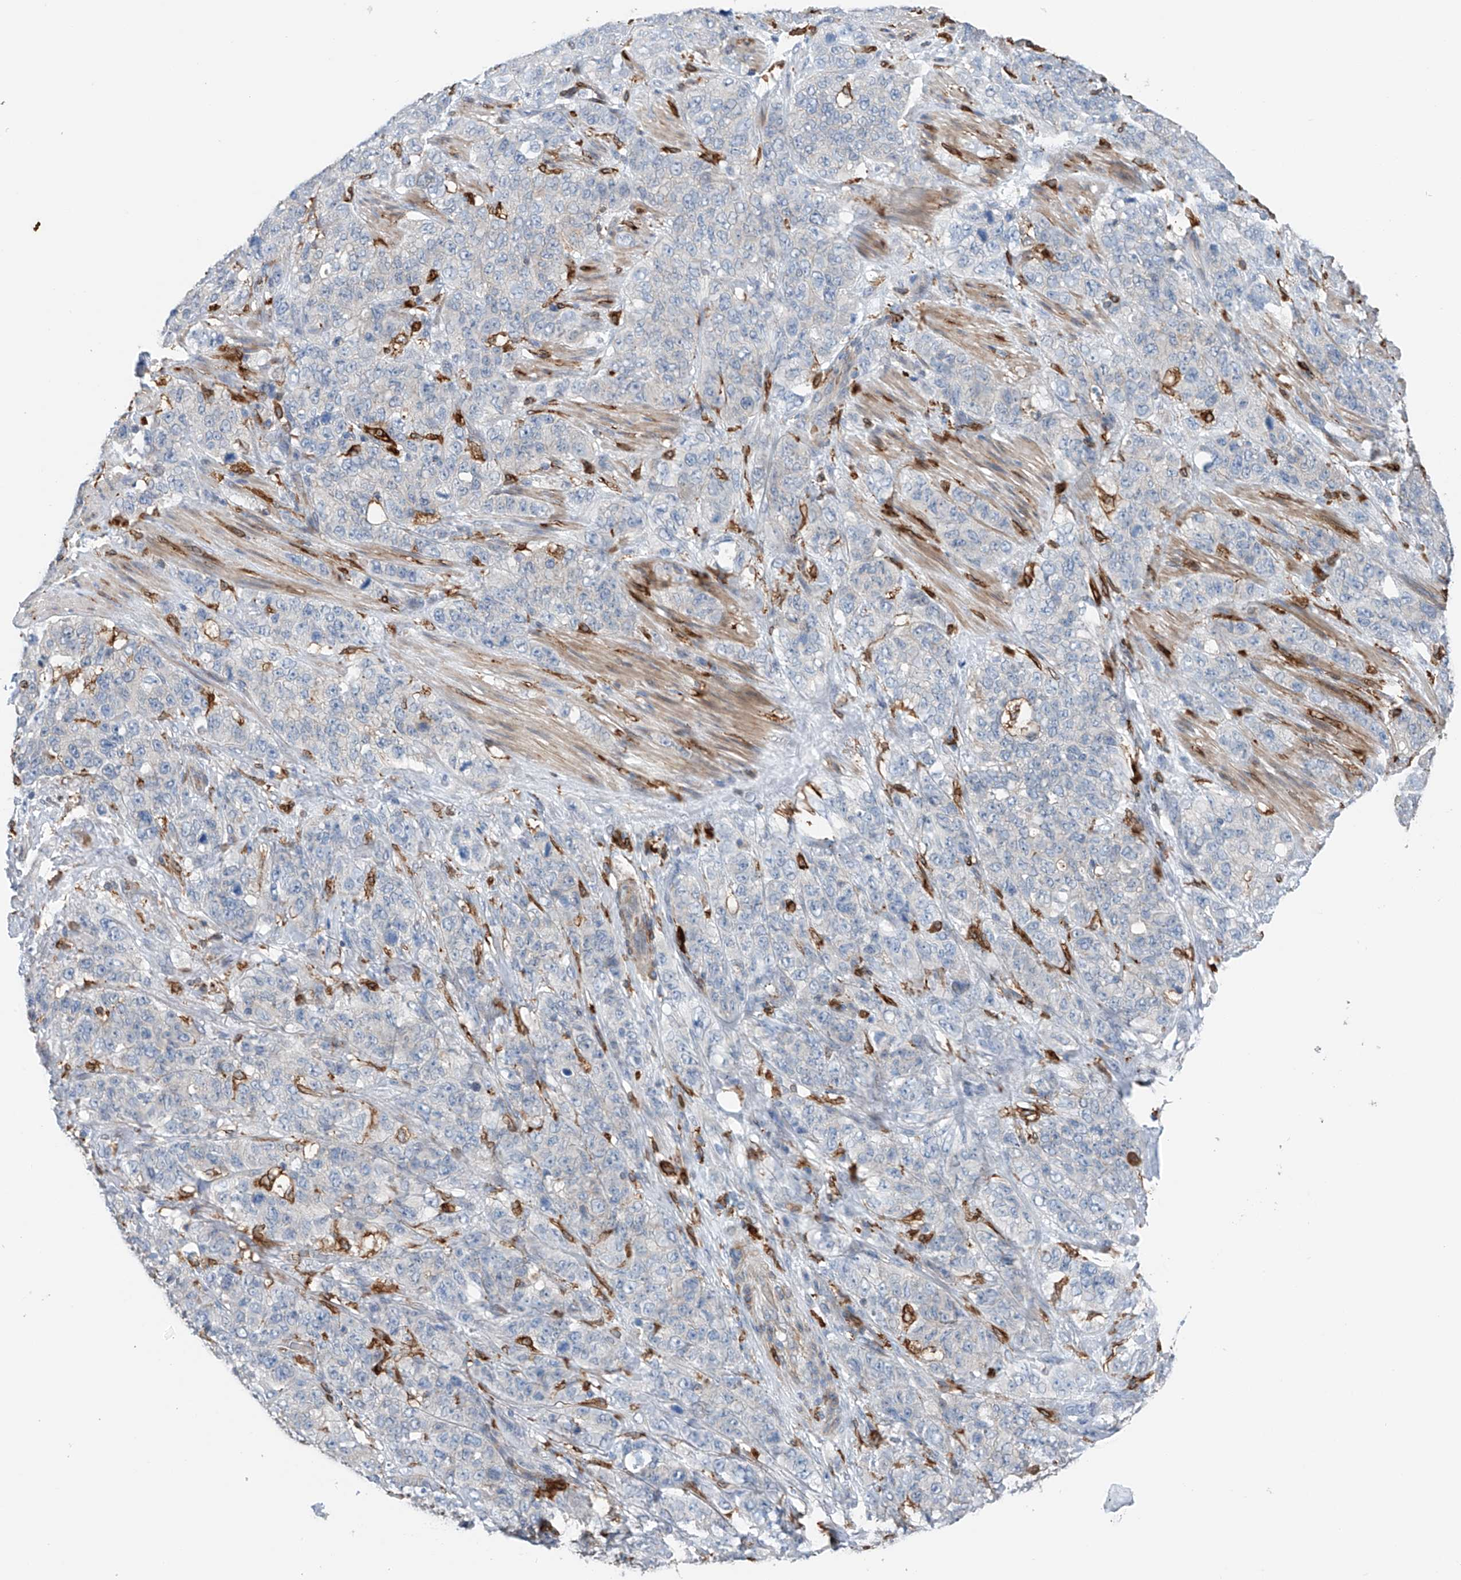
{"staining": {"intensity": "negative", "quantity": "none", "location": "none"}, "tissue": "stomach cancer", "cell_type": "Tumor cells", "image_type": "cancer", "snomed": [{"axis": "morphology", "description": "Adenocarcinoma, NOS"}, {"axis": "topography", "description": "Stomach"}], "caption": "This is an immunohistochemistry micrograph of stomach cancer (adenocarcinoma). There is no expression in tumor cells.", "gene": "TBXAS1", "patient": {"sex": "male", "age": 48}}